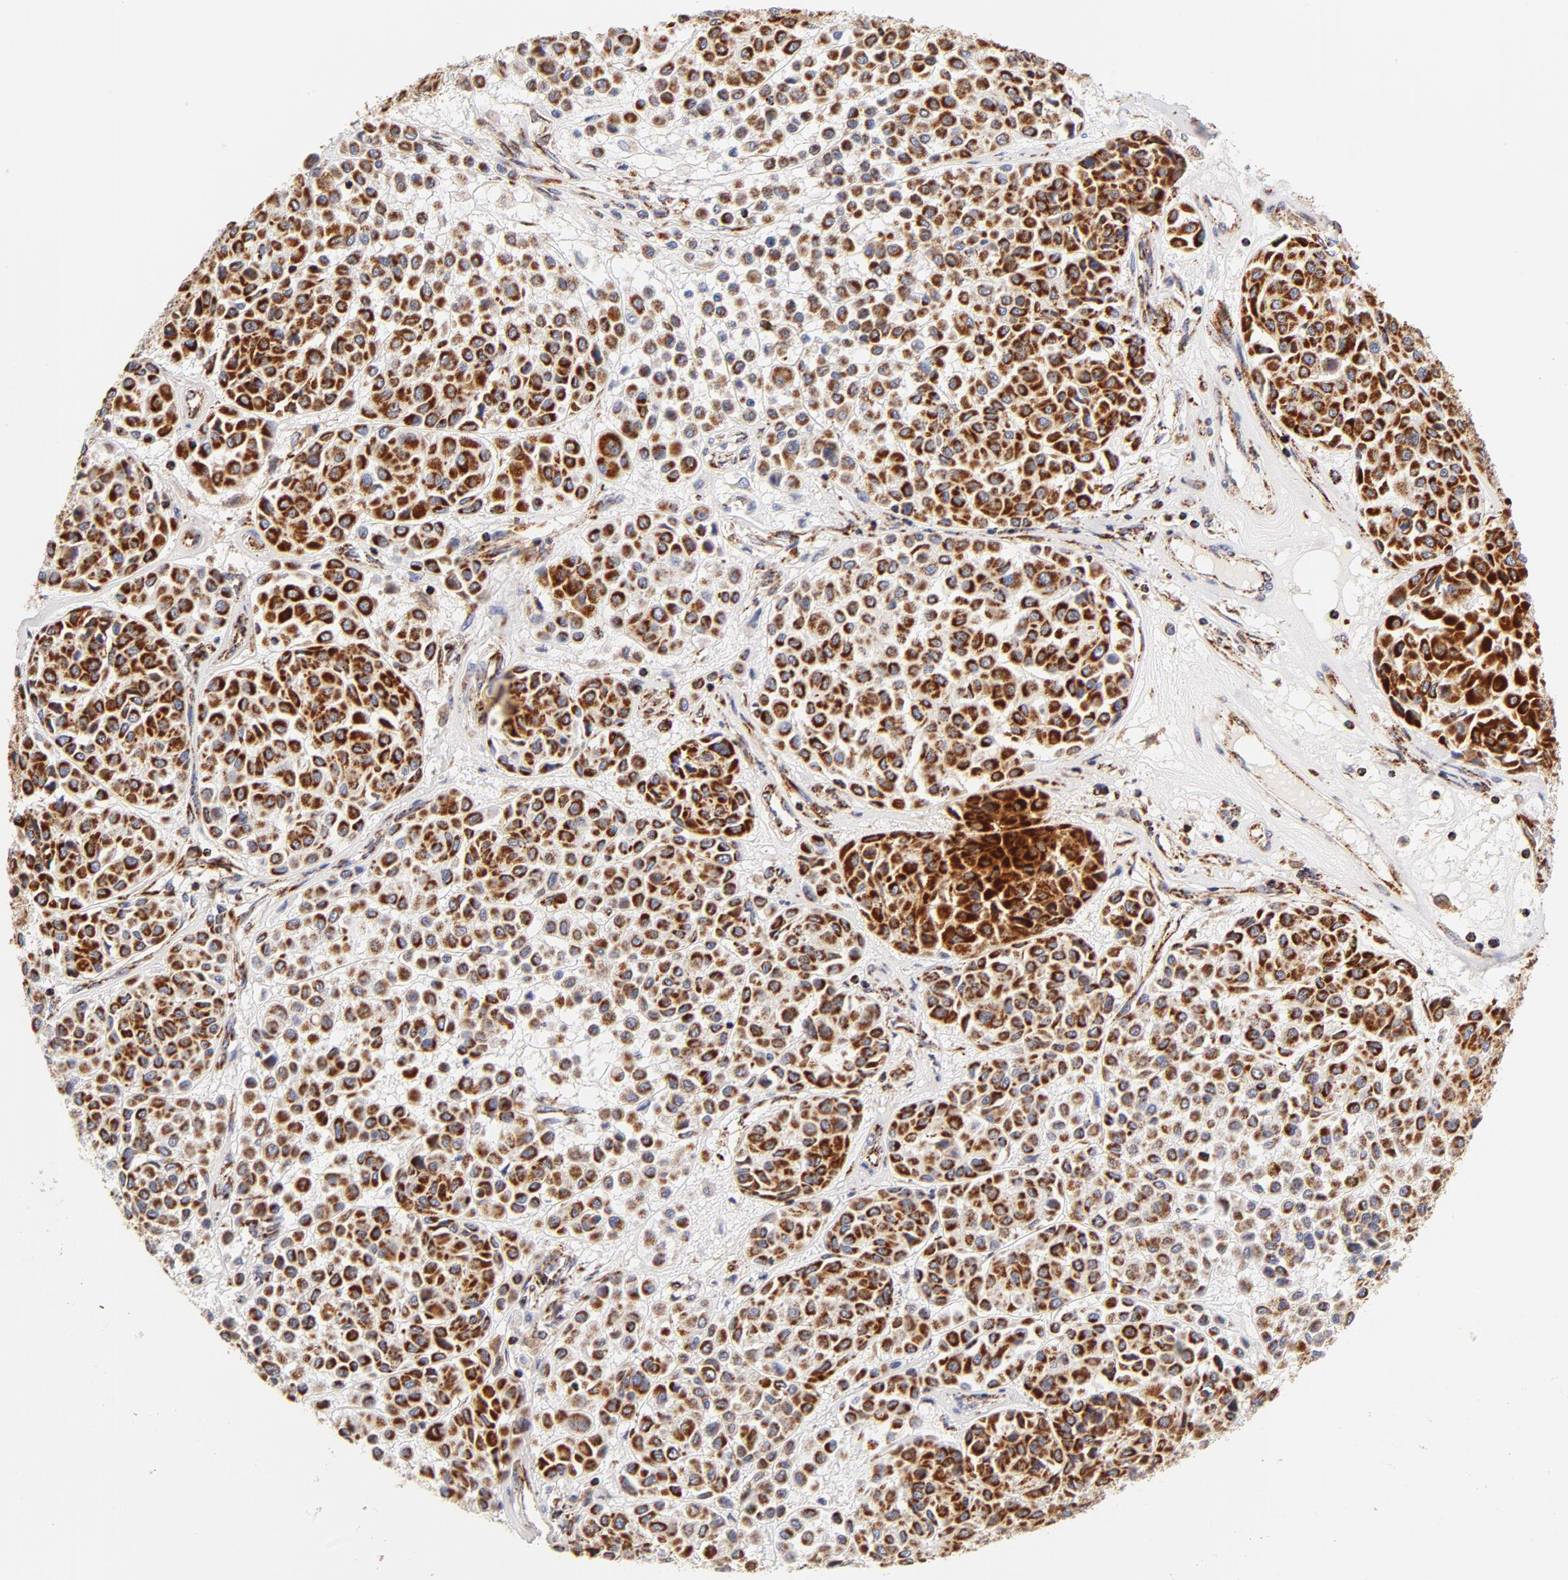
{"staining": {"intensity": "strong", "quantity": ">75%", "location": "cytoplasmic/membranous"}, "tissue": "melanoma", "cell_type": "Tumor cells", "image_type": "cancer", "snomed": [{"axis": "morphology", "description": "Malignant melanoma, Metastatic site"}, {"axis": "topography", "description": "Soft tissue"}], "caption": "Protein analysis of melanoma tissue exhibits strong cytoplasmic/membranous expression in approximately >75% of tumor cells. Nuclei are stained in blue.", "gene": "ECHS1", "patient": {"sex": "male", "age": 41}}